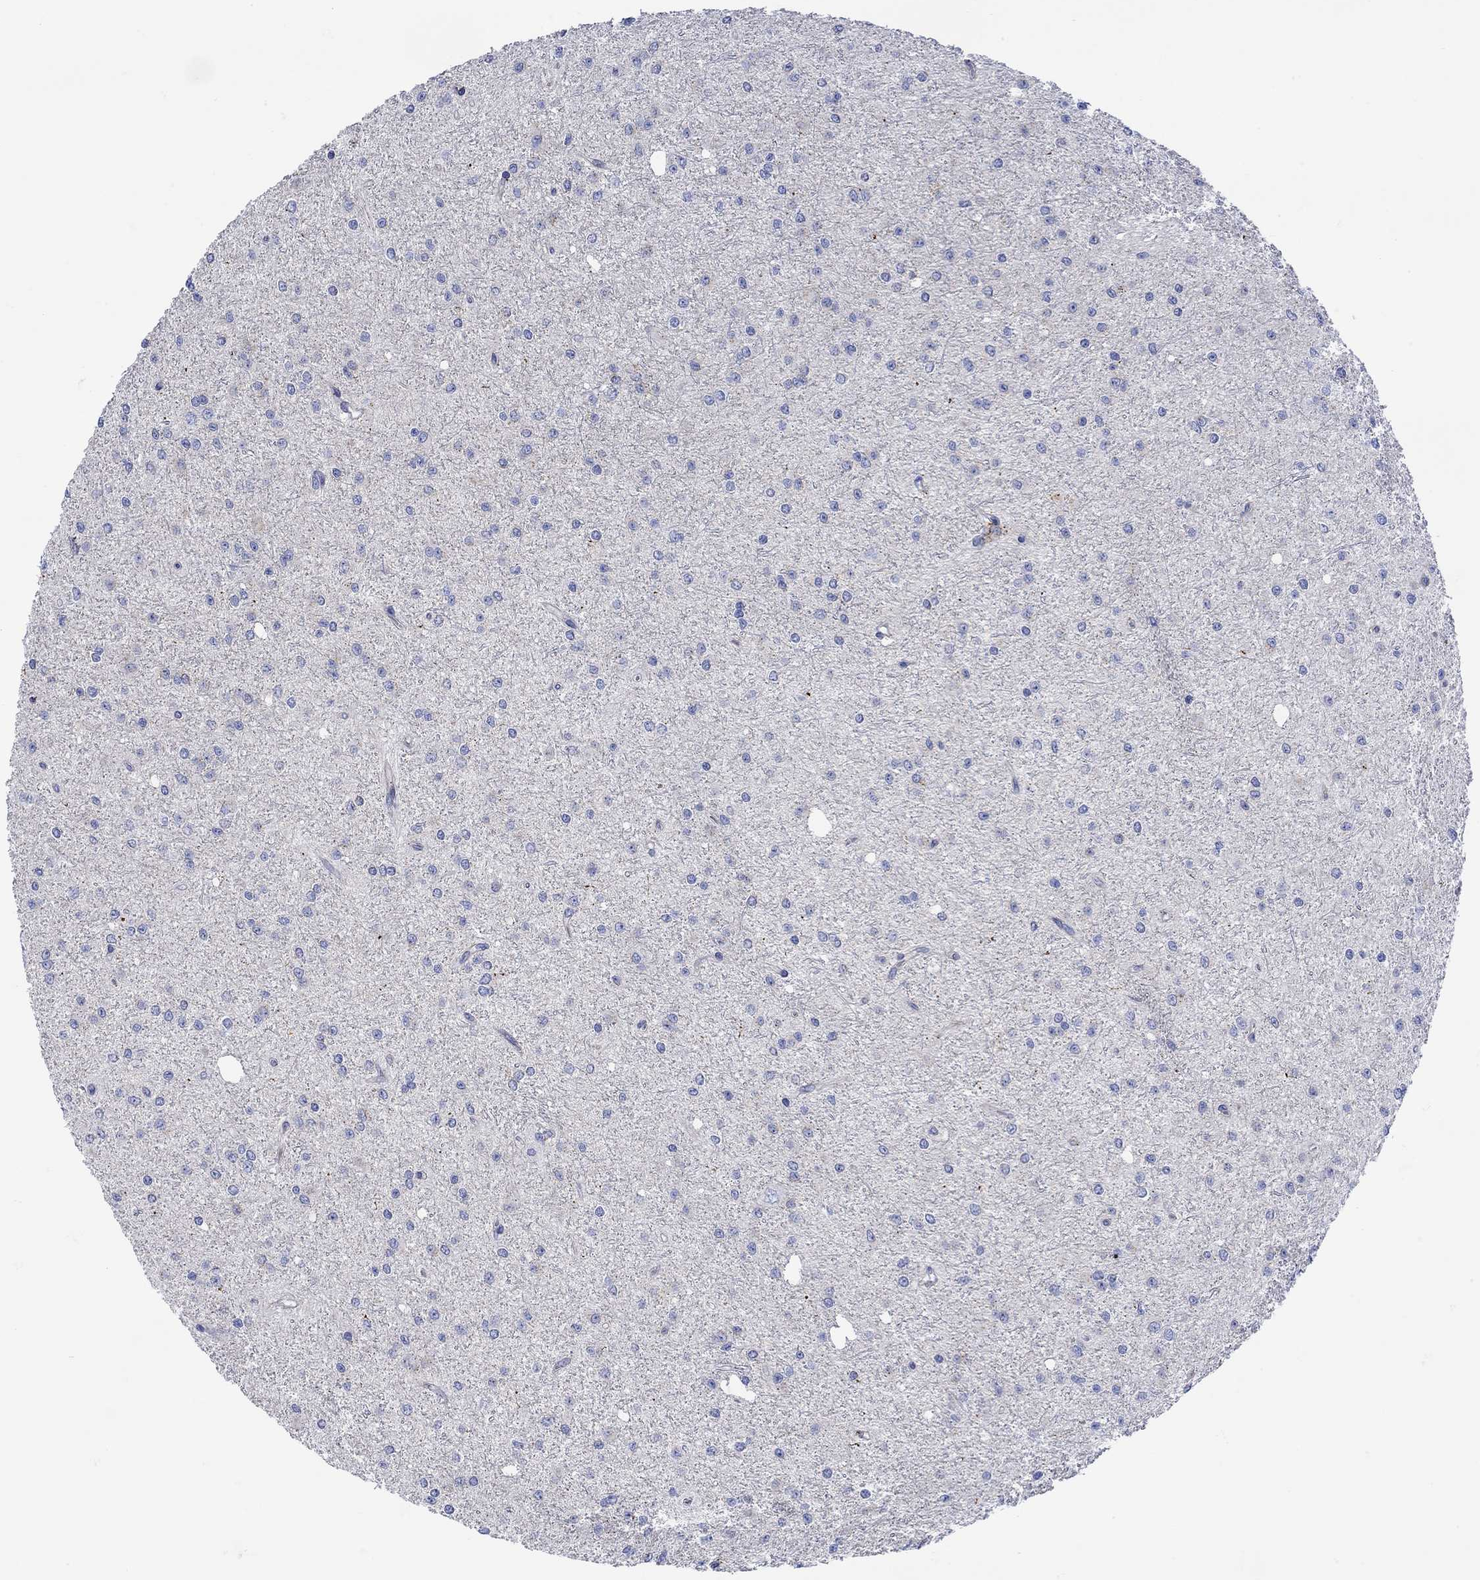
{"staining": {"intensity": "negative", "quantity": "none", "location": "none"}, "tissue": "glioma", "cell_type": "Tumor cells", "image_type": "cancer", "snomed": [{"axis": "morphology", "description": "Glioma, malignant, Low grade"}, {"axis": "topography", "description": "Brain"}], "caption": "Tumor cells are negative for brown protein staining in low-grade glioma (malignant).", "gene": "ANKMY1", "patient": {"sex": "male", "age": 27}}